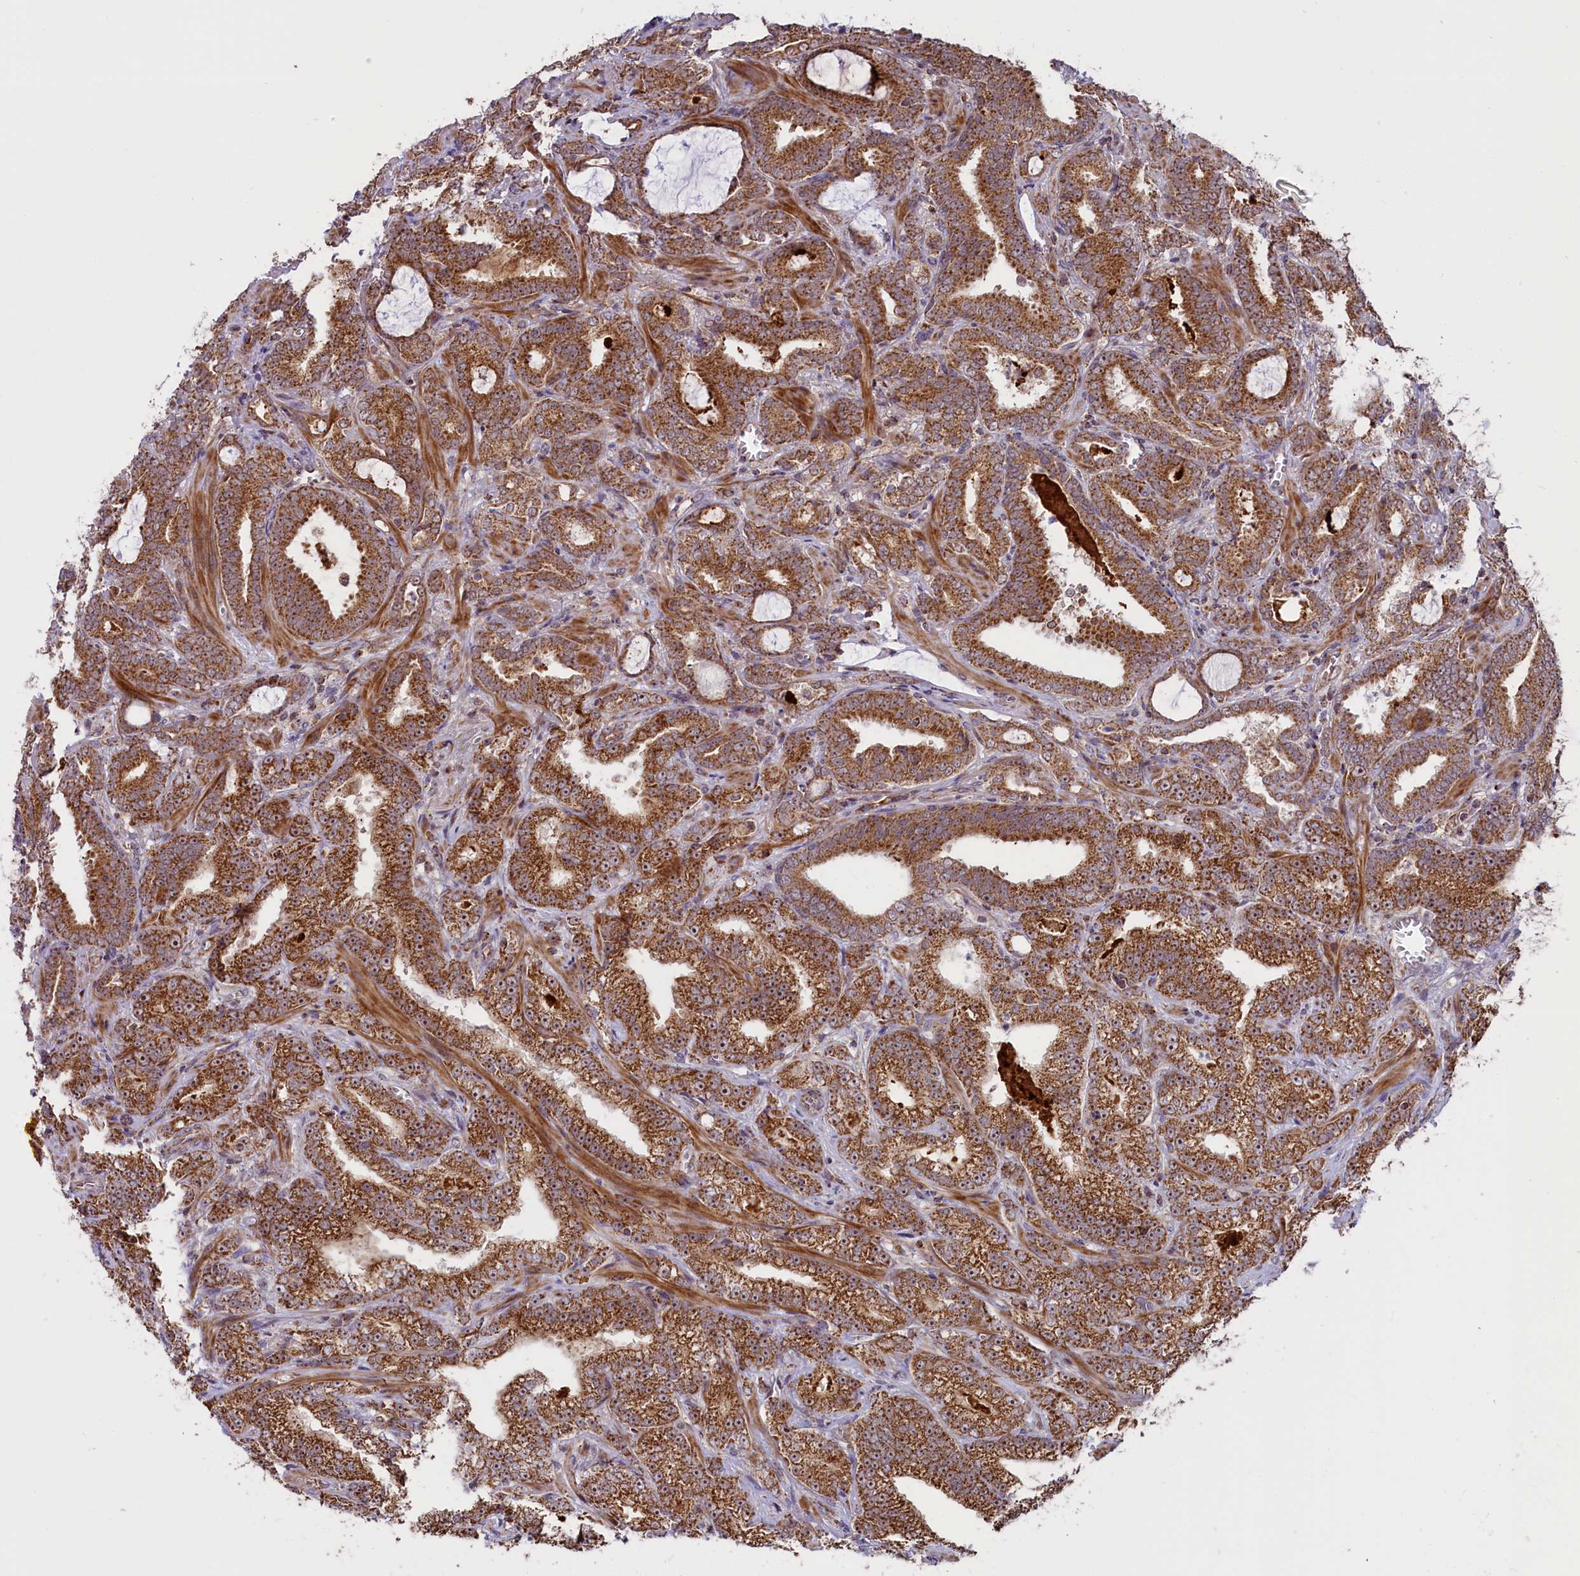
{"staining": {"intensity": "strong", "quantity": ">75%", "location": "cytoplasmic/membranous,nuclear"}, "tissue": "prostate cancer", "cell_type": "Tumor cells", "image_type": "cancer", "snomed": [{"axis": "morphology", "description": "Adenocarcinoma, High grade"}, {"axis": "topography", "description": "Prostate and seminal vesicle, NOS"}], "caption": "The image demonstrates staining of high-grade adenocarcinoma (prostate), revealing strong cytoplasmic/membranous and nuclear protein positivity (brown color) within tumor cells.", "gene": "GLRX5", "patient": {"sex": "male", "age": 67}}